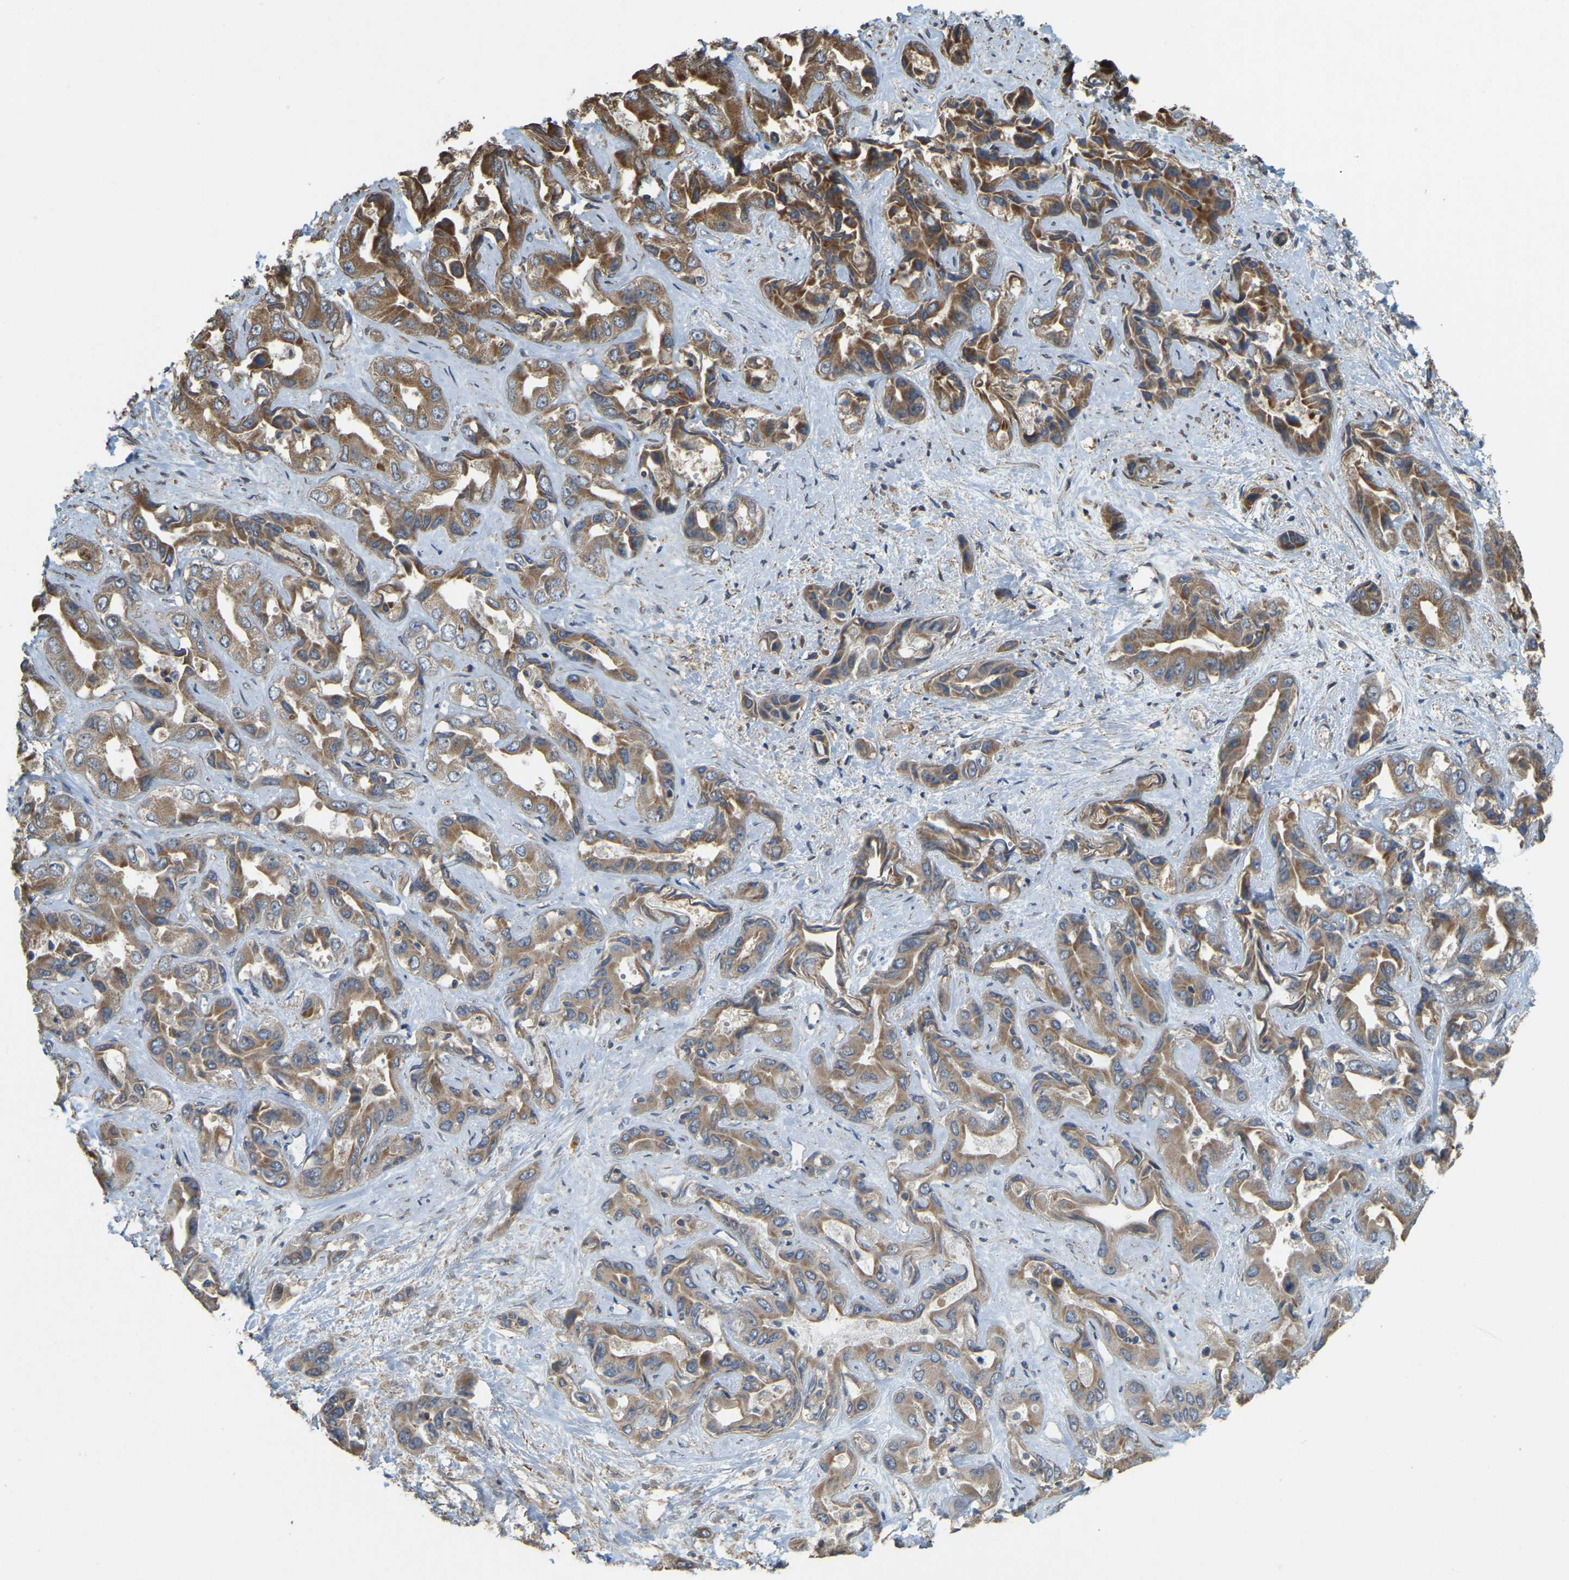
{"staining": {"intensity": "moderate", "quantity": ">75%", "location": "cytoplasmic/membranous"}, "tissue": "liver cancer", "cell_type": "Tumor cells", "image_type": "cancer", "snomed": [{"axis": "morphology", "description": "Cholangiocarcinoma"}, {"axis": "topography", "description": "Liver"}], "caption": "Protein expression by immunohistochemistry (IHC) demonstrates moderate cytoplasmic/membranous staining in approximately >75% of tumor cells in liver cholangiocarcinoma. (Brightfield microscopy of DAB IHC at high magnification).", "gene": "GNG2", "patient": {"sex": "female", "age": 52}}